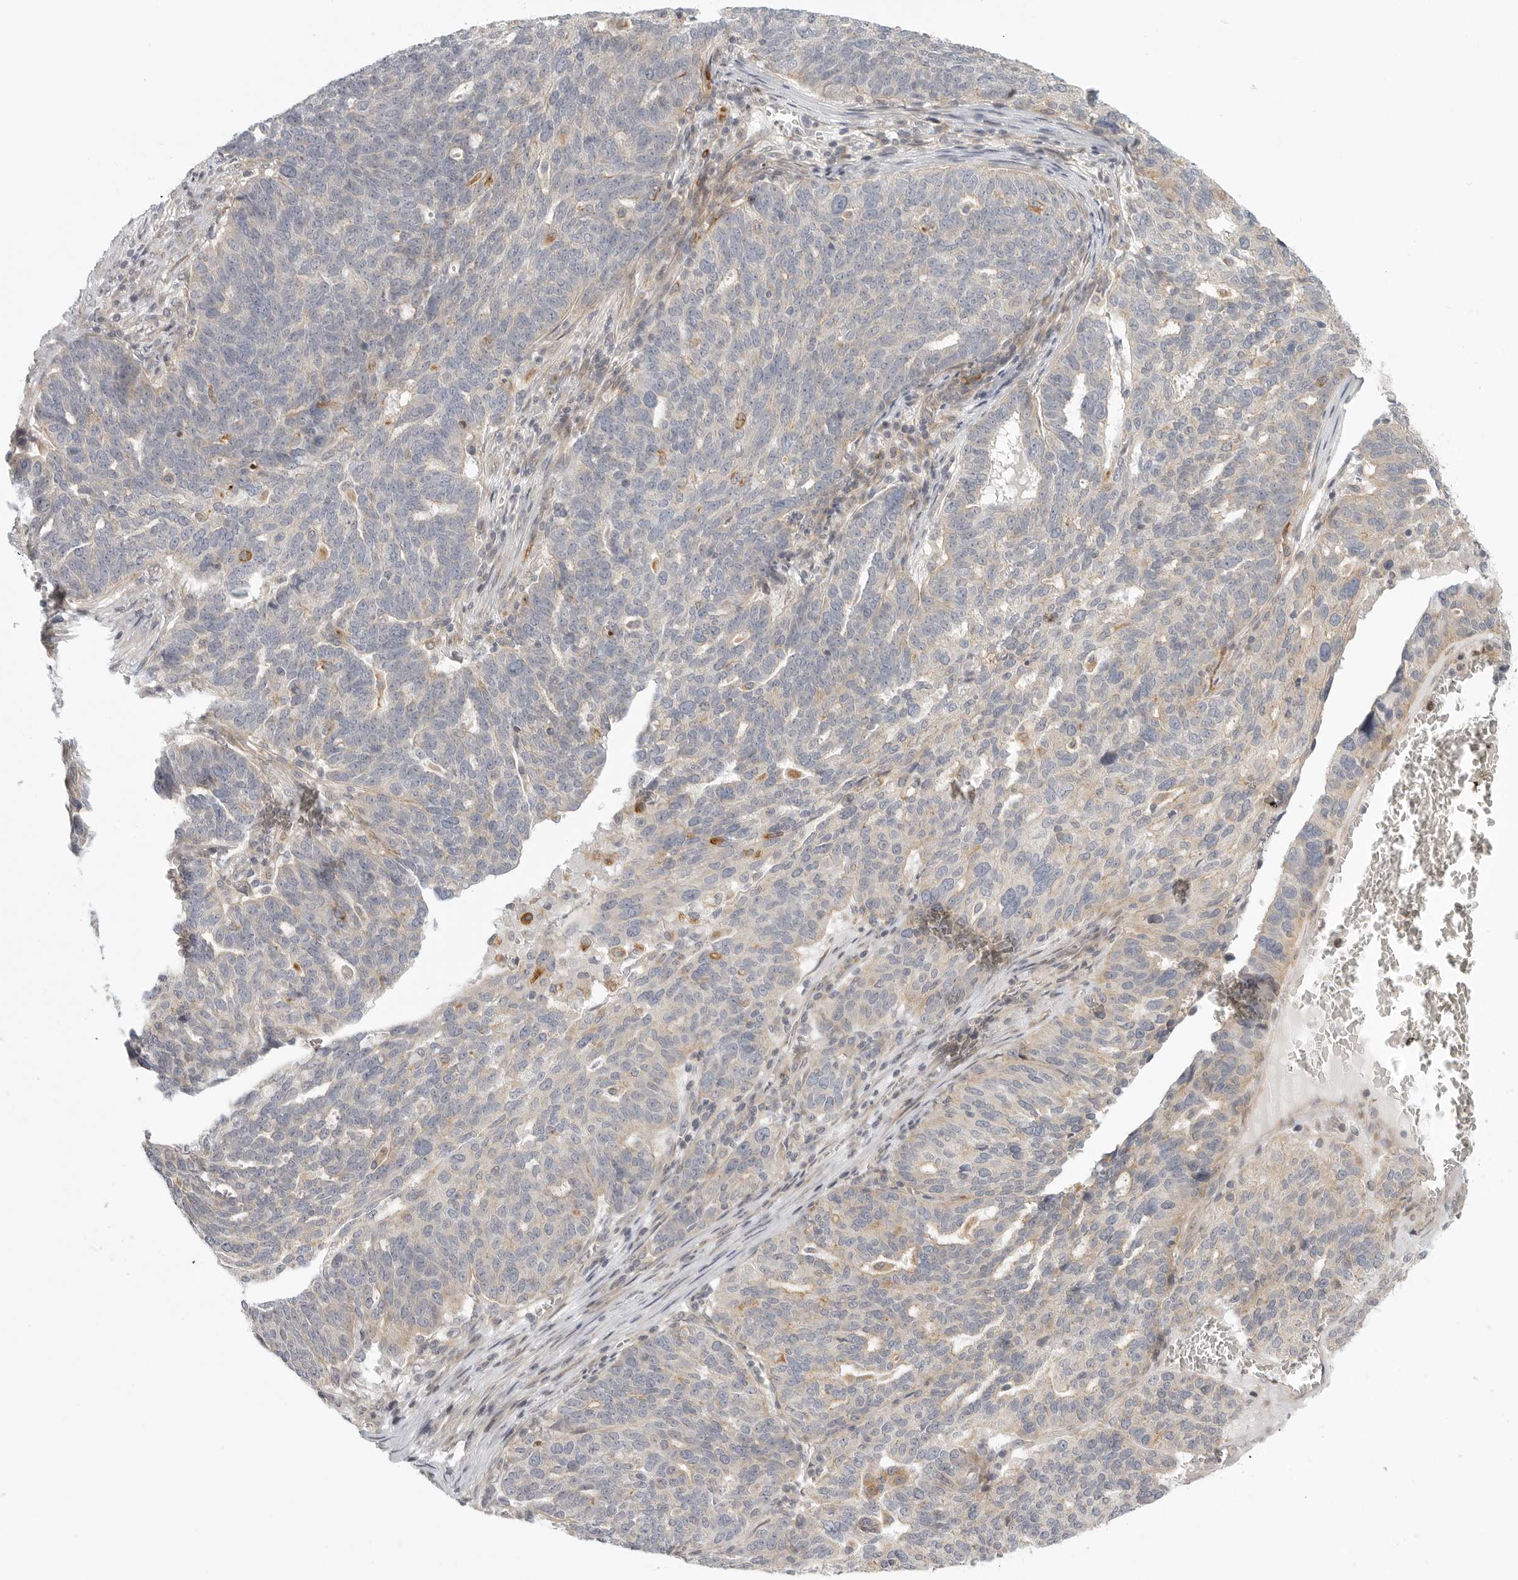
{"staining": {"intensity": "negative", "quantity": "none", "location": "none"}, "tissue": "ovarian cancer", "cell_type": "Tumor cells", "image_type": "cancer", "snomed": [{"axis": "morphology", "description": "Cystadenocarcinoma, serous, NOS"}, {"axis": "topography", "description": "Ovary"}], "caption": "Immunohistochemistry of ovarian serous cystadenocarcinoma displays no positivity in tumor cells. The staining is performed using DAB (3,3'-diaminobenzidine) brown chromogen with nuclei counter-stained in using hematoxylin.", "gene": "CCPG1", "patient": {"sex": "female", "age": 59}}